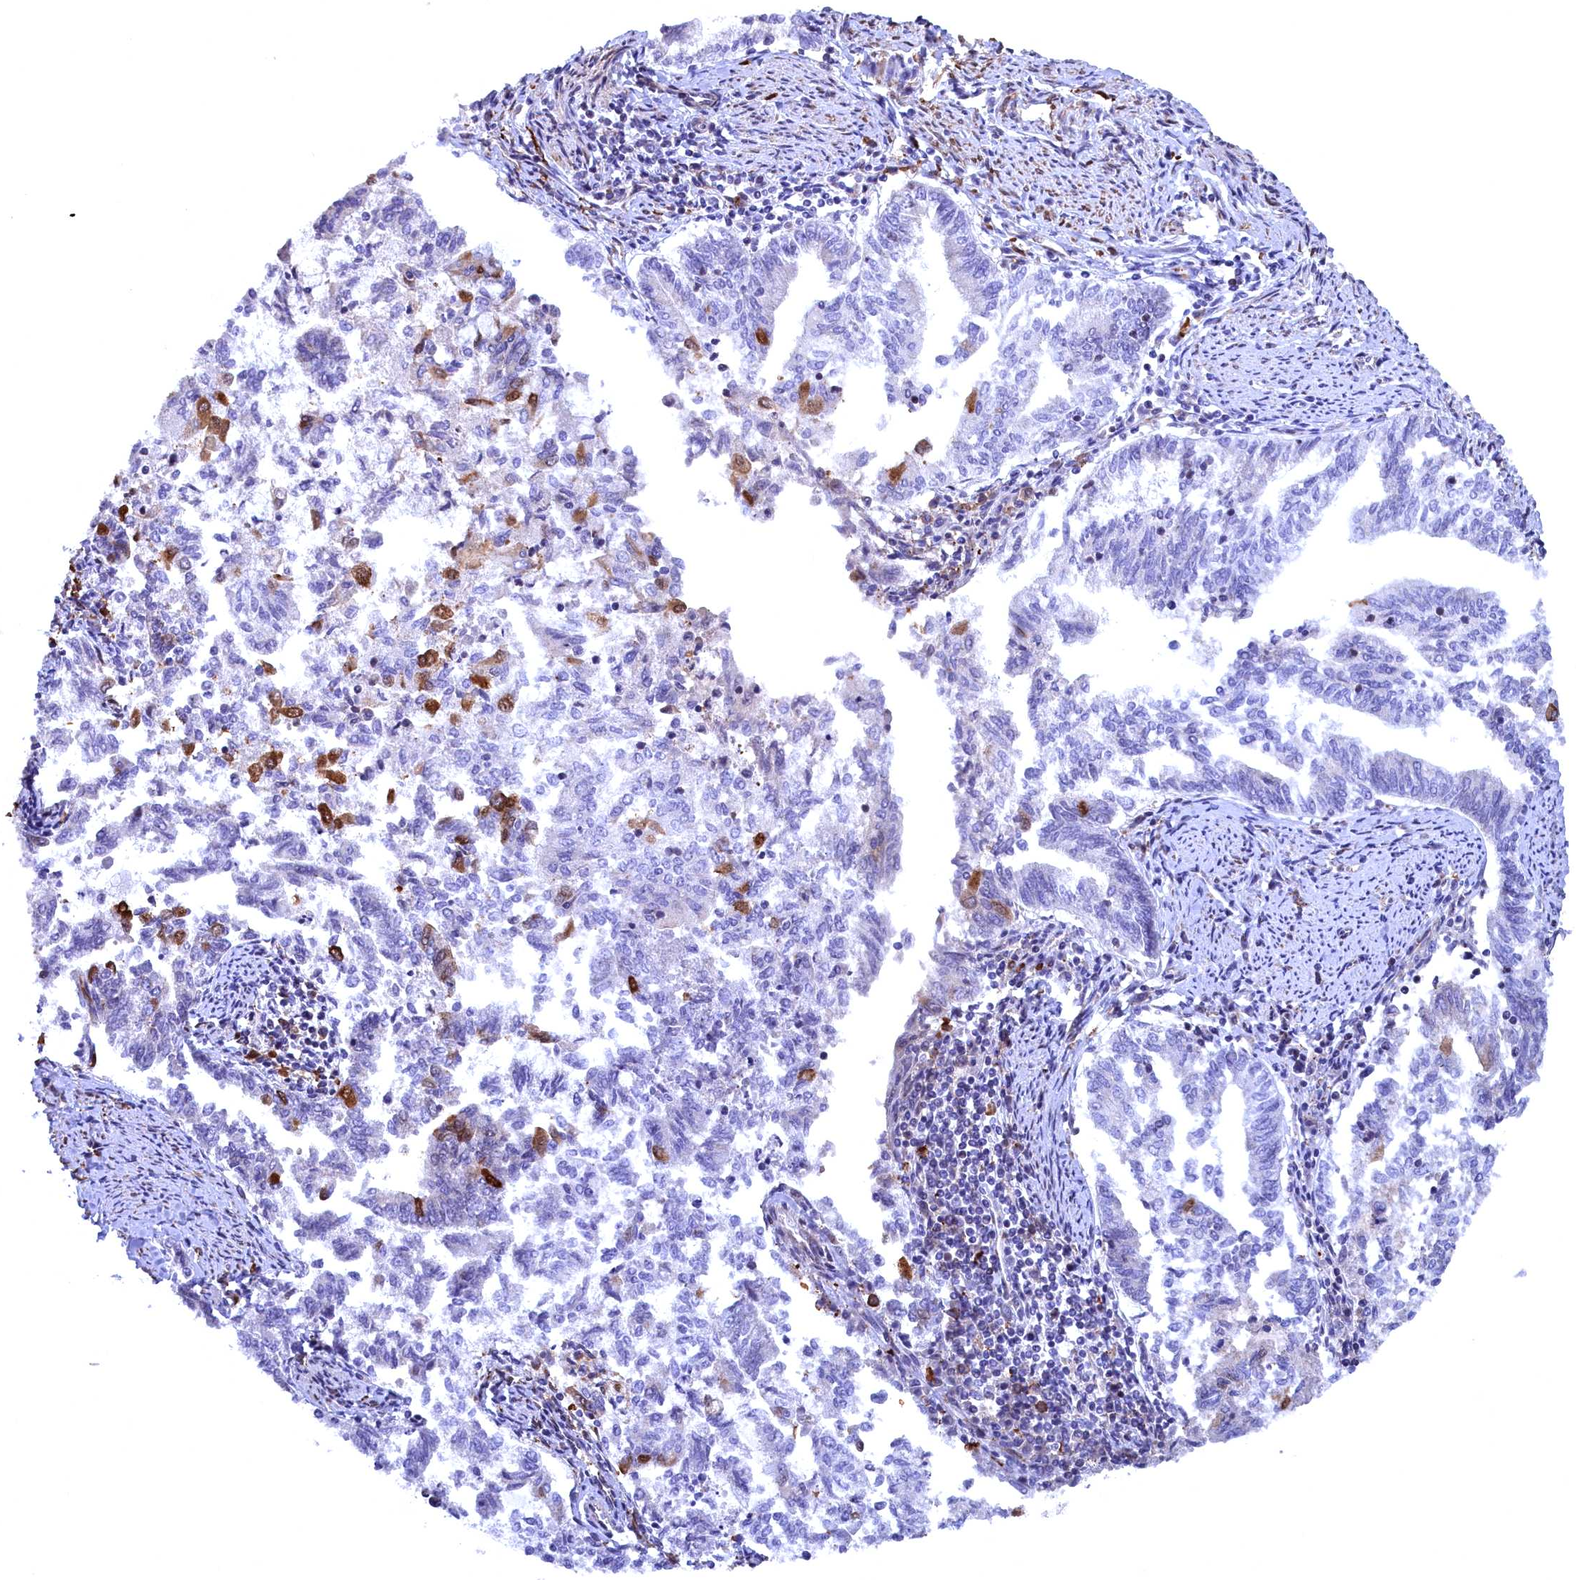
{"staining": {"intensity": "negative", "quantity": "none", "location": "none"}, "tissue": "endometrial cancer", "cell_type": "Tumor cells", "image_type": "cancer", "snomed": [{"axis": "morphology", "description": "Adenocarcinoma, NOS"}, {"axis": "topography", "description": "Endometrium"}], "caption": "This is an immunohistochemistry histopathology image of human adenocarcinoma (endometrial). There is no expression in tumor cells.", "gene": "JPT2", "patient": {"sex": "female", "age": 79}}